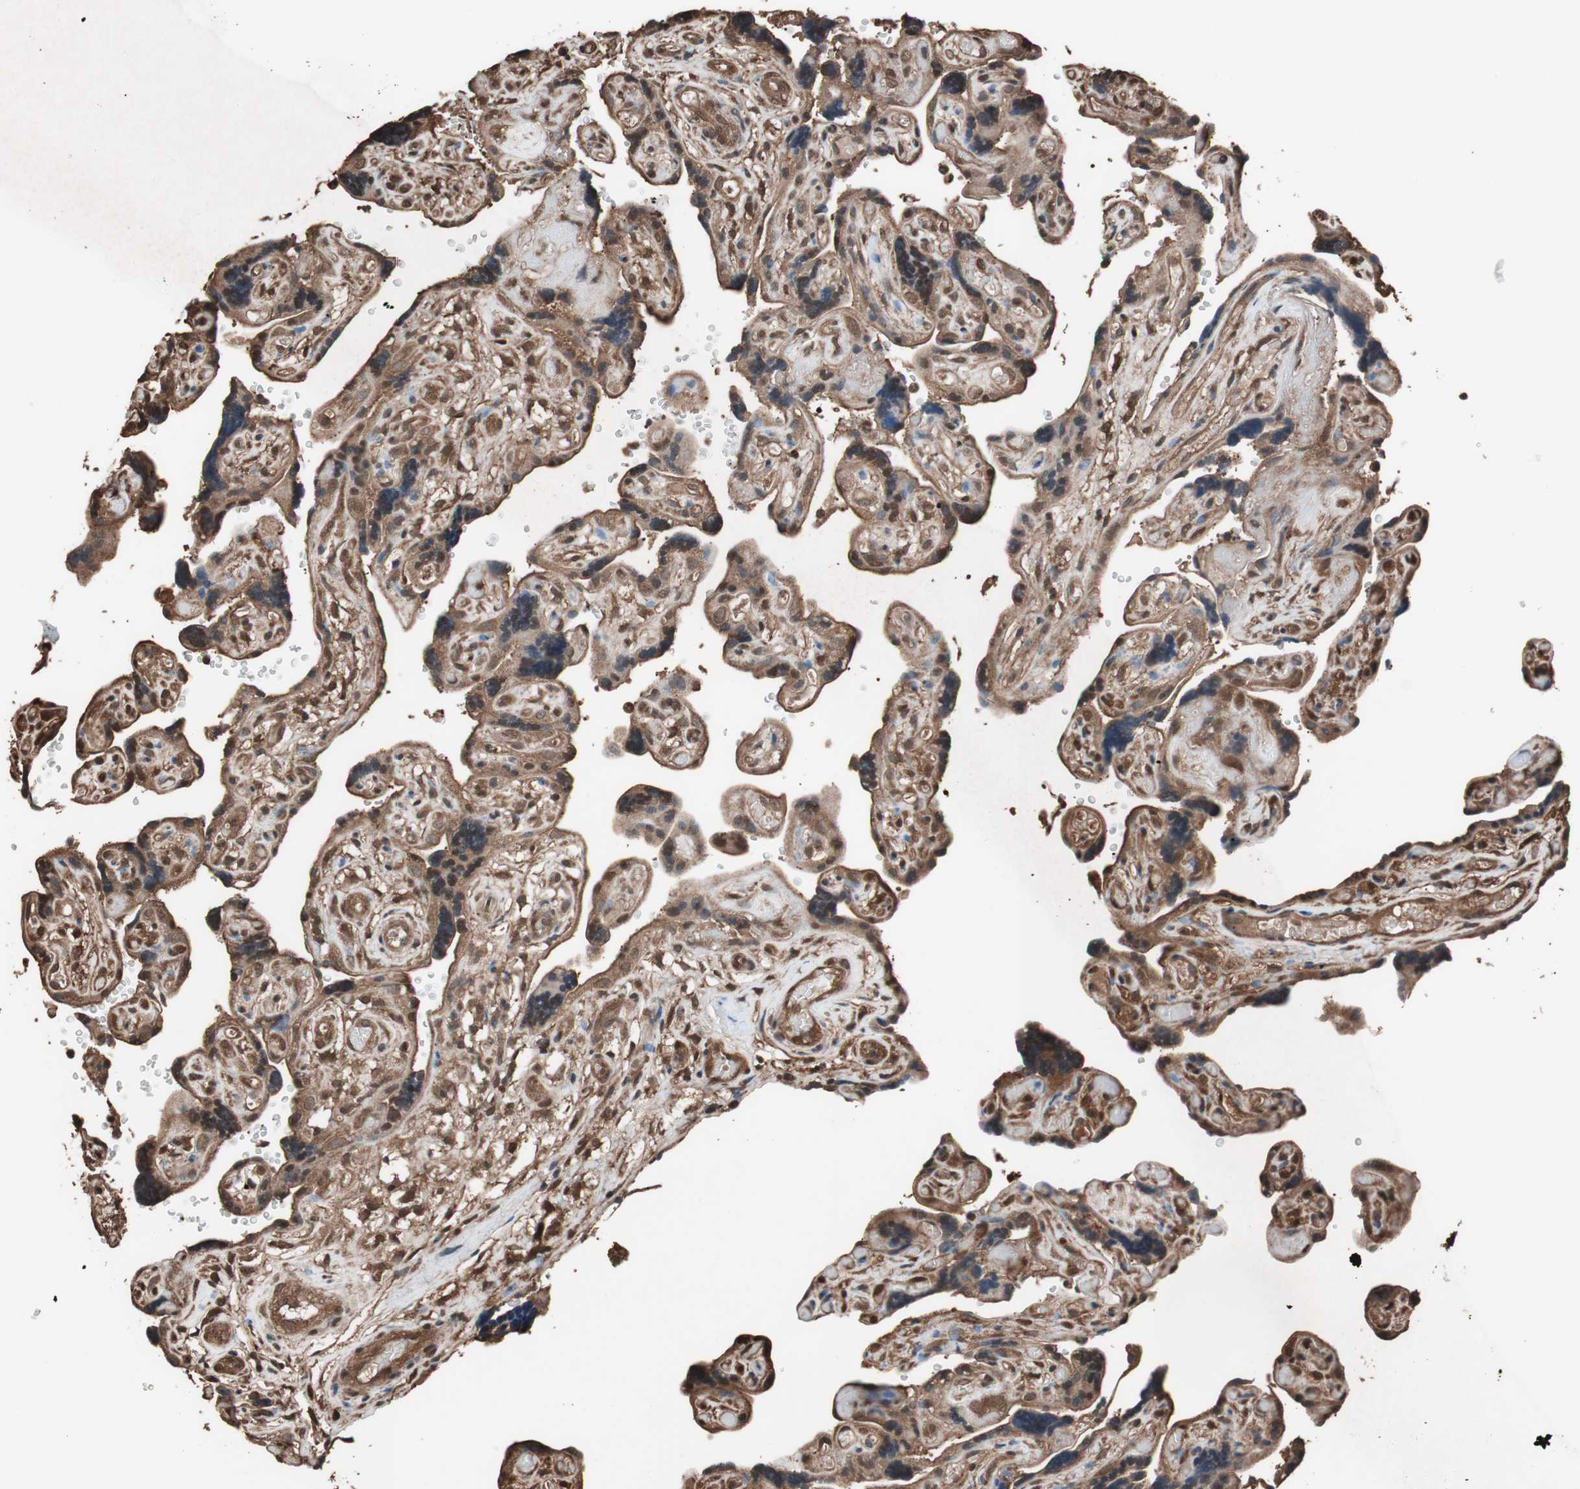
{"staining": {"intensity": "strong", "quantity": ">75%", "location": "cytoplasmic/membranous"}, "tissue": "placenta", "cell_type": "Trophoblastic cells", "image_type": "normal", "snomed": [{"axis": "morphology", "description": "Normal tissue, NOS"}, {"axis": "topography", "description": "Placenta"}], "caption": "Human placenta stained for a protein (brown) displays strong cytoplasmic/membranous positive positivity in approximately >75% of trophoblastic cells.", "gene": "CALM2", "patient": {"sex": "female", "age": 30}}